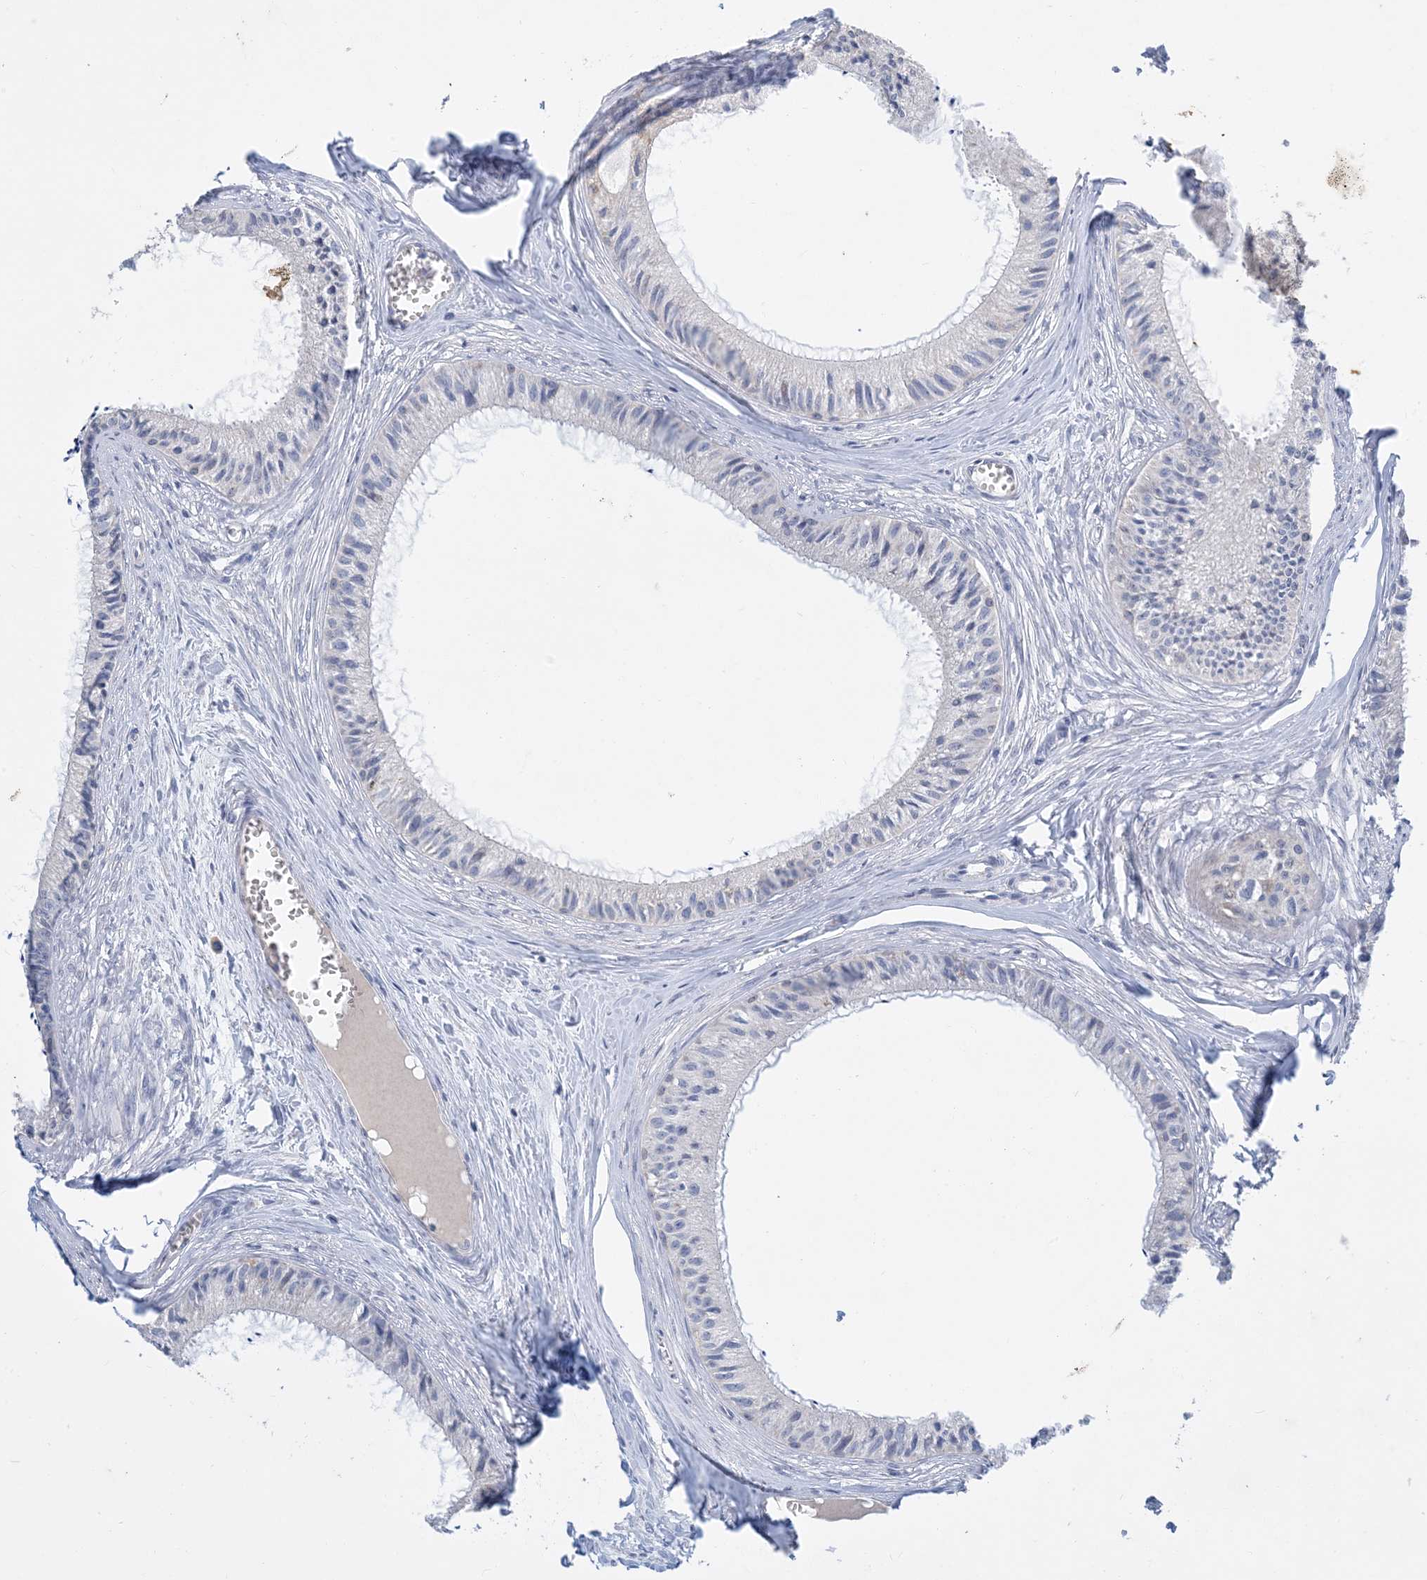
{"staining": {"intensity": "negative", "quantity": "none", "location": "none"}, "tissue": "epididymis", "cell_type": "Glandular cells", "image_type": "normal", "snomed": [{"axis": "morphology", "description": "Normal tissue, NOS"}, {"axis": "topography", "description": "Epididymis"}], "caption": "This photomicrograph is of unremarkable epididymis stained with immunohistochemistry to label a protein in brown with the nuclei are counter-stained blue. There is no expression in glandular cells.", "gene": "KPRP", "patient": {"sex": "male", "age": 36}}